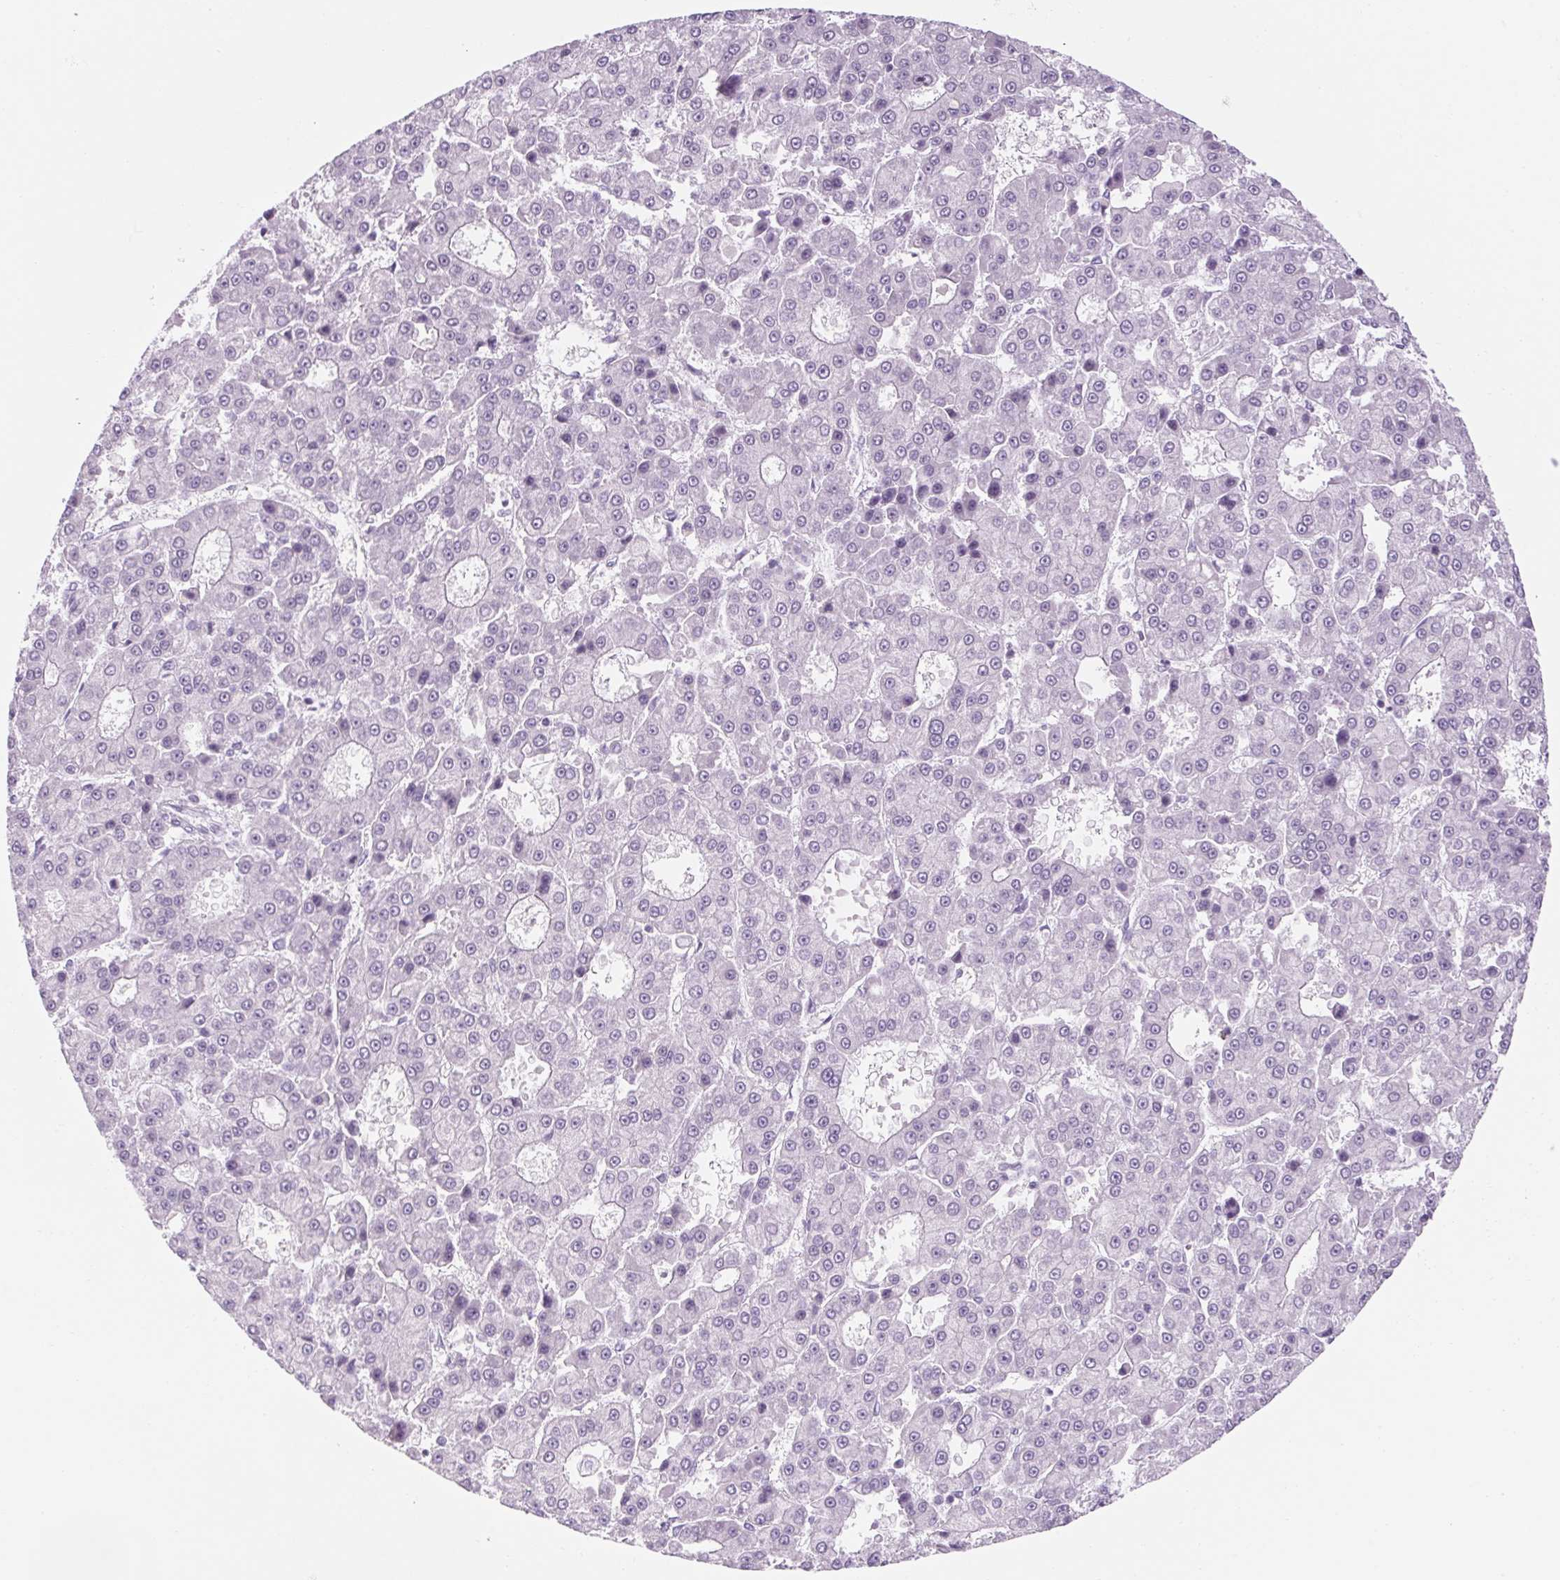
{"staining": {"intensity": "negative", "quantity": "none", "location": "none"}, "tissue": "liver cancer", "cell_type": "Tumor cells", "image_type": "cancer", "snomed": [{"axis": "morphology", "description": "Carcinoma, Hepatocellular, NOS"}, {"axis": "topography", "description": "Liver"}], "caption": "DAB immunohistochemical staining of human hepatocellular carcinoma (liver) shows no significant positivity in tumor cells.", "gene": "RPTN", "patient": {"sex": "male", "age": 70}}